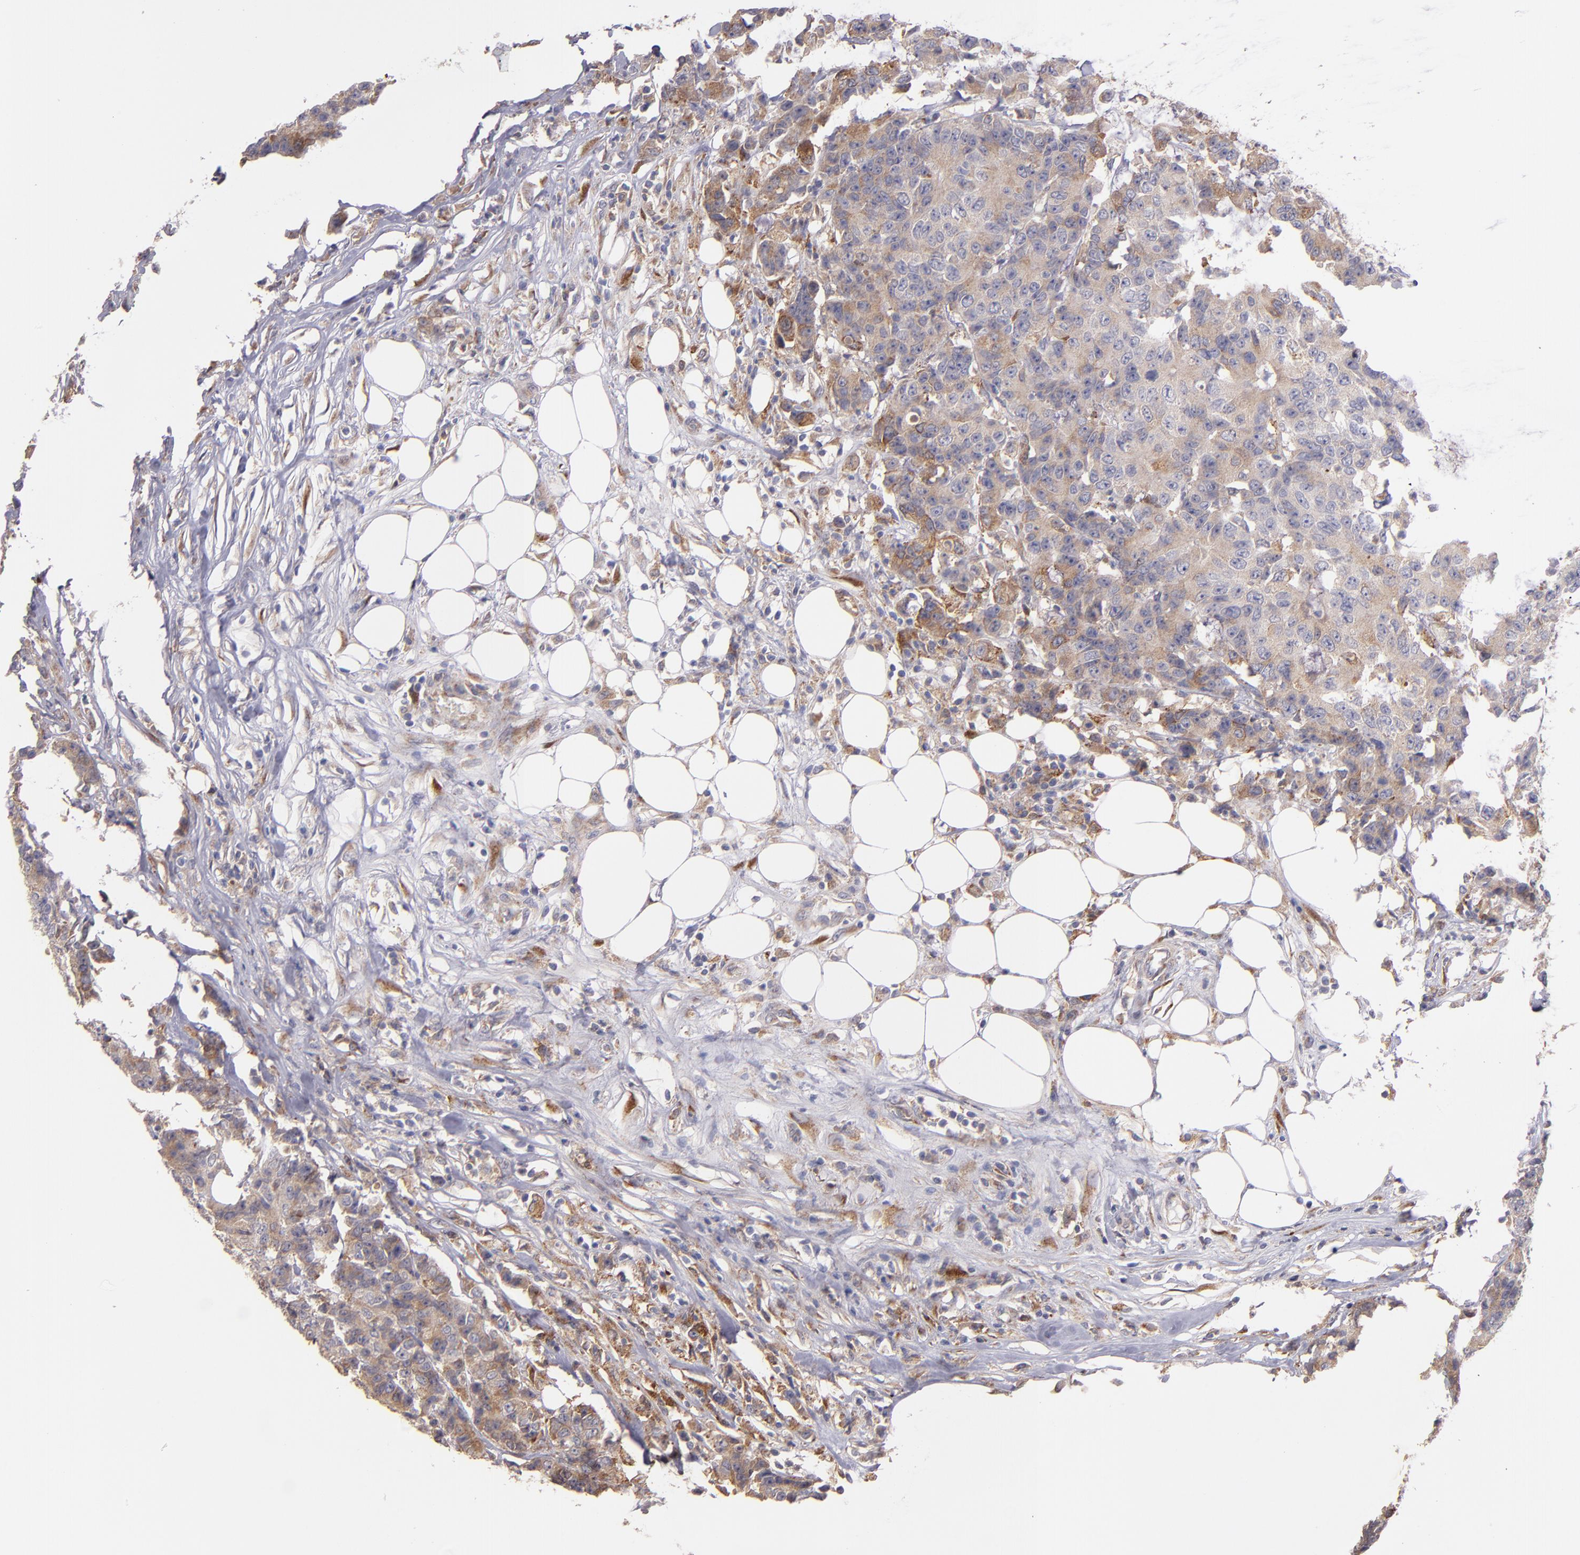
{"staining": {"intensity": "moderate", "quantity": ">75%", "location": "cytoplasmic/membranous"}, "tissue": "colorectal cancer", "cell_type": "Tumor cells", "image_type": "cancer", "snomed": [{"axis": "morphology", "description": "Adenocarcinoma, NOS"}, {"axis": "topography", "description": "Colon"}], "caption": "A photomicrograph of human adenocarcinoma (colorectal) stained for a protein reveals moderate cytoplasmic/membranous brown staining in tumor cells. (IHC, brightfield microscopy, high magnification).", "gene": "IFIH1", "patient": {"sex": "female", "age": 86}}